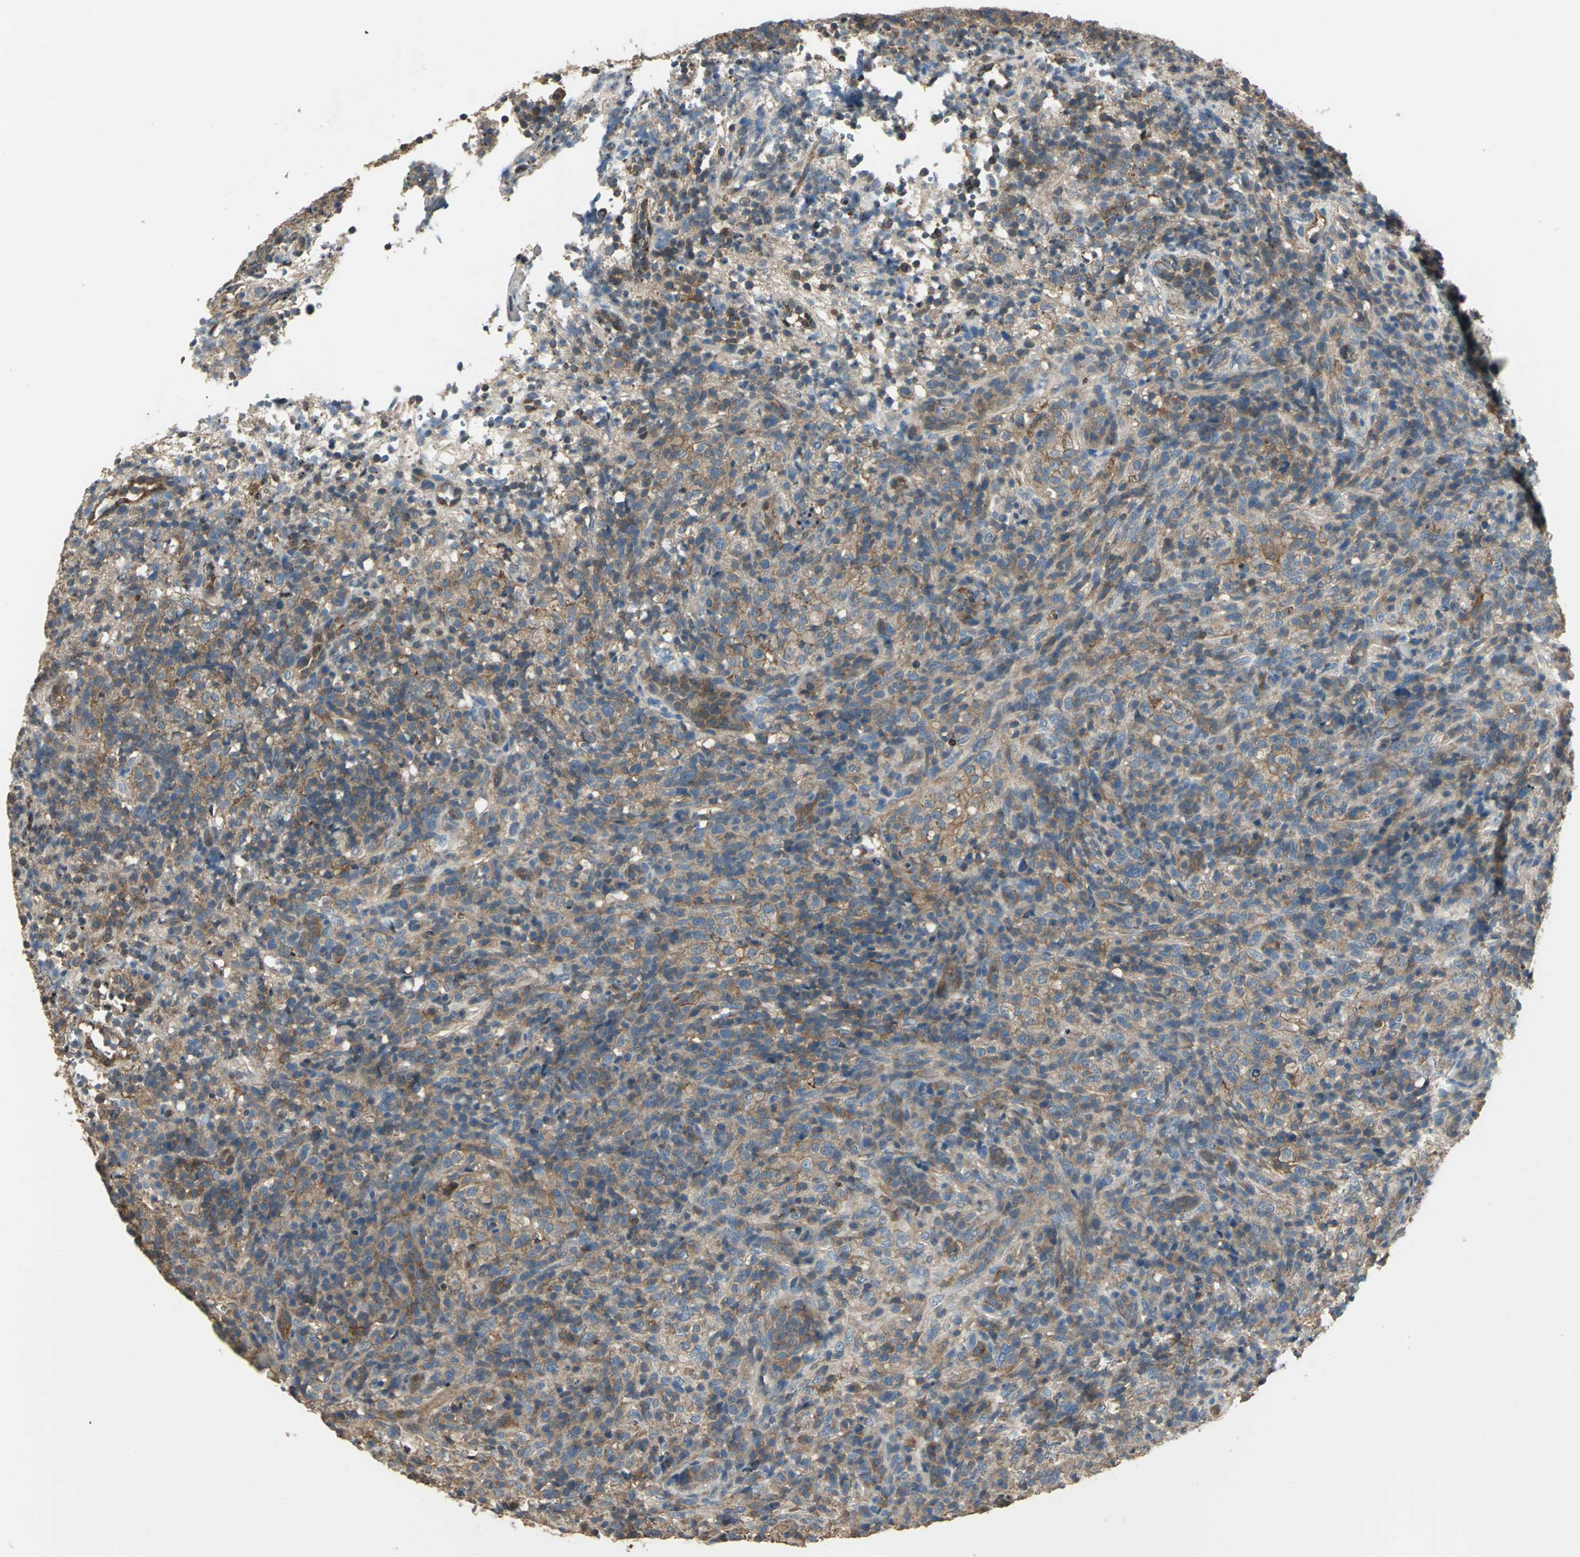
{"staining": {"intensity": "moderate", "quantity": ">75%", "location": "cytoplasmic/membranous"}, "tissue": "lymphoma", "cell_type": "Tumor cells", "image_type": "cancer", "snomed": [{"axis": "morphology", "description": "Malignant lymphoma, non-Hodgkin's type, High grade"}, {"axis": "topography", "description": "Lymph node"}], "caption": "Lymphoma stained with a protein marker exhibits moderate staining in tumor cells.", "gene": "RAPGEF1", "patient": {"sex": "female", "age": 76}}